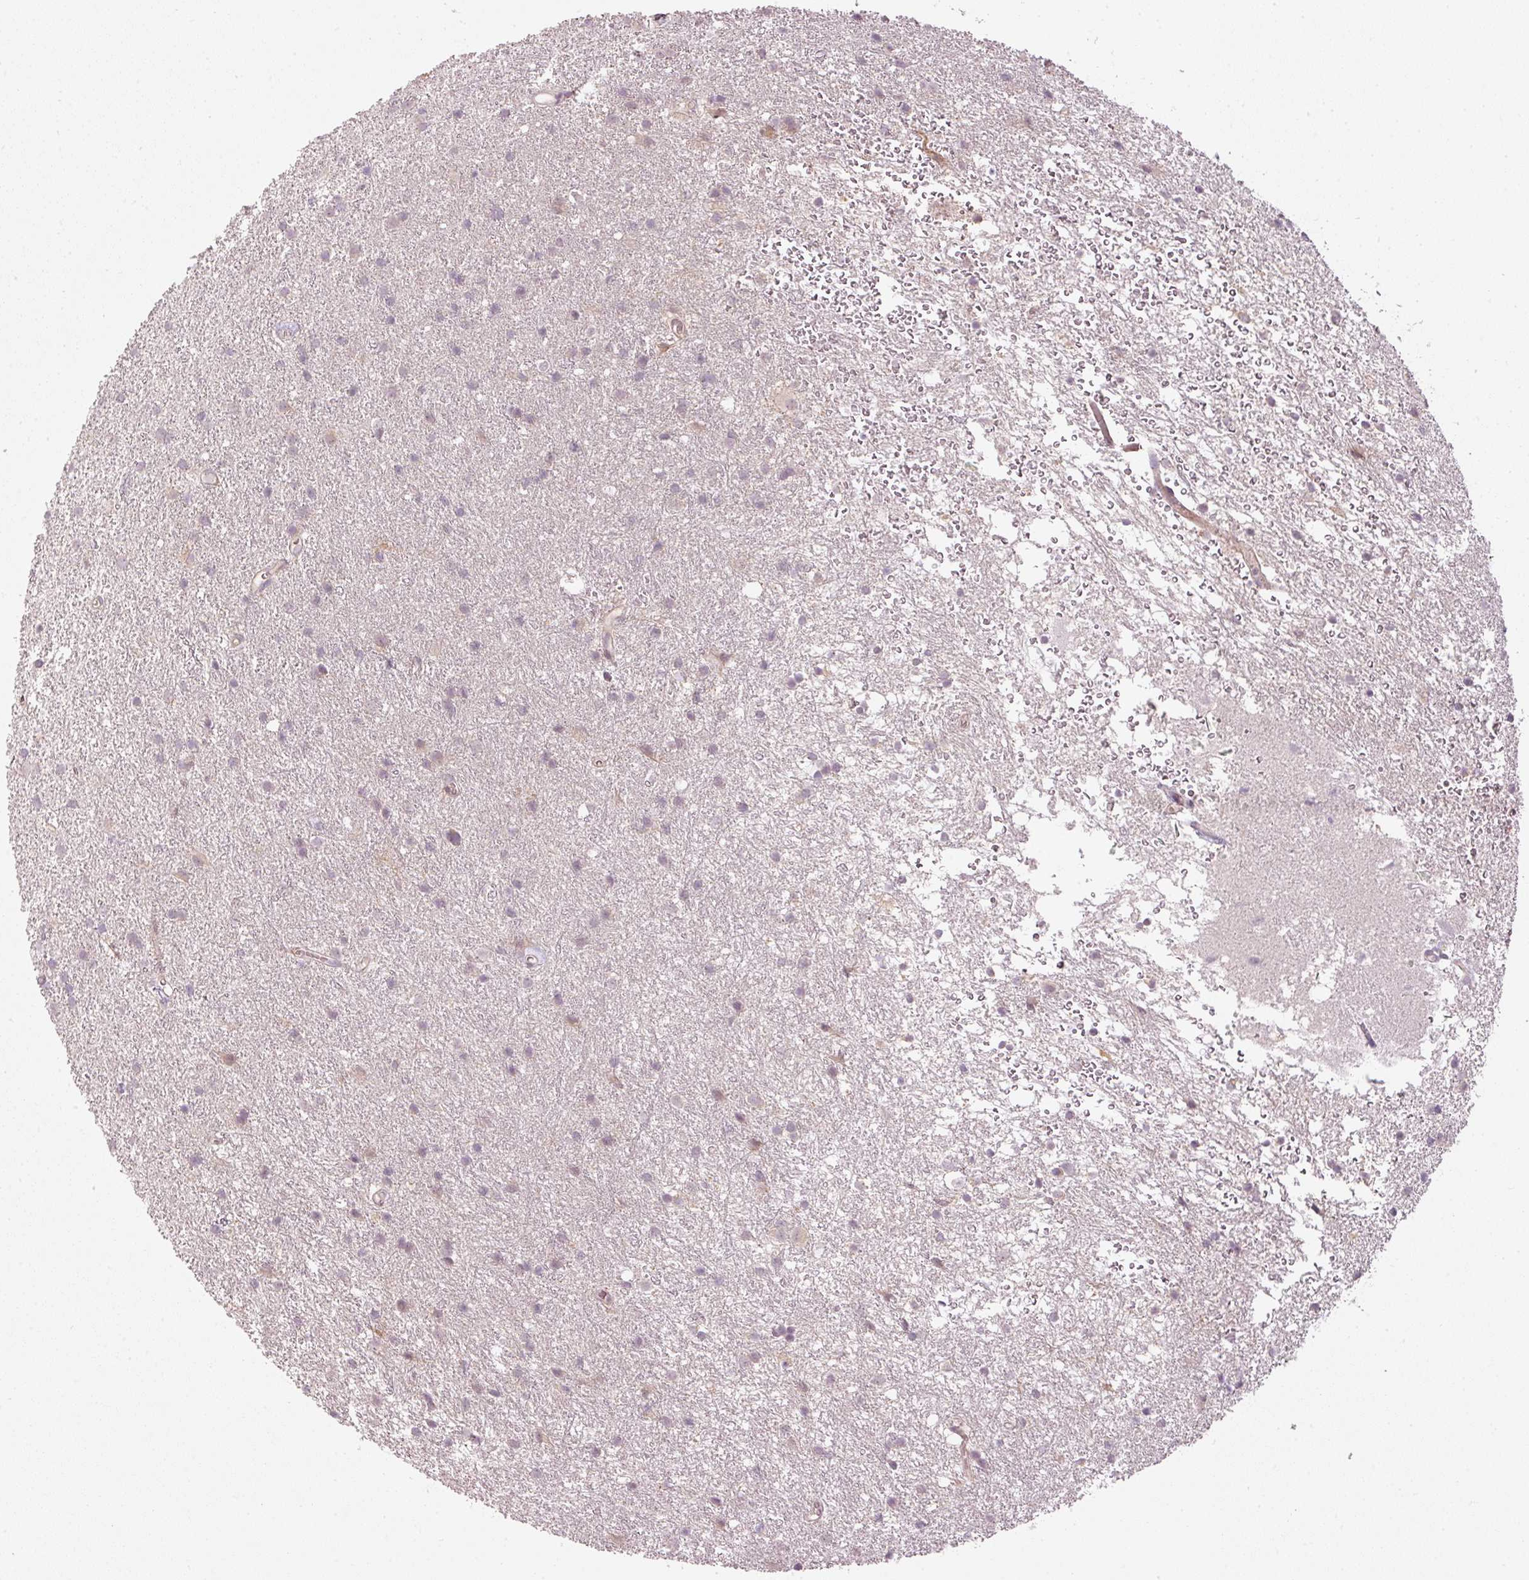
{"staining": {"intensity": "negative", "quantity": "none", "location": "none"}, "tissue": "glioma", "cell_type": "Tumor cells", "image_type": "cancer", "snomed": [{"axis": "morphology", "description": "Glioma, malignant, High grade"}, {"axis": "topography", "description": "Brain"}], "caption": "Immunohistochemistry (IHC) micrograph of neoplastic tissue: human glioma stained with DAB (3,3'-diaminobenzidine) exhibits no significant protein expression in tumor cells. The staining is performed using DAB (3,3'-diaminobenzidine) brown chromogen with nuclei counter-stained in using hematoxylin.", "gene": "CDC20B", "patient": {"sex": "female", "age": 50}}